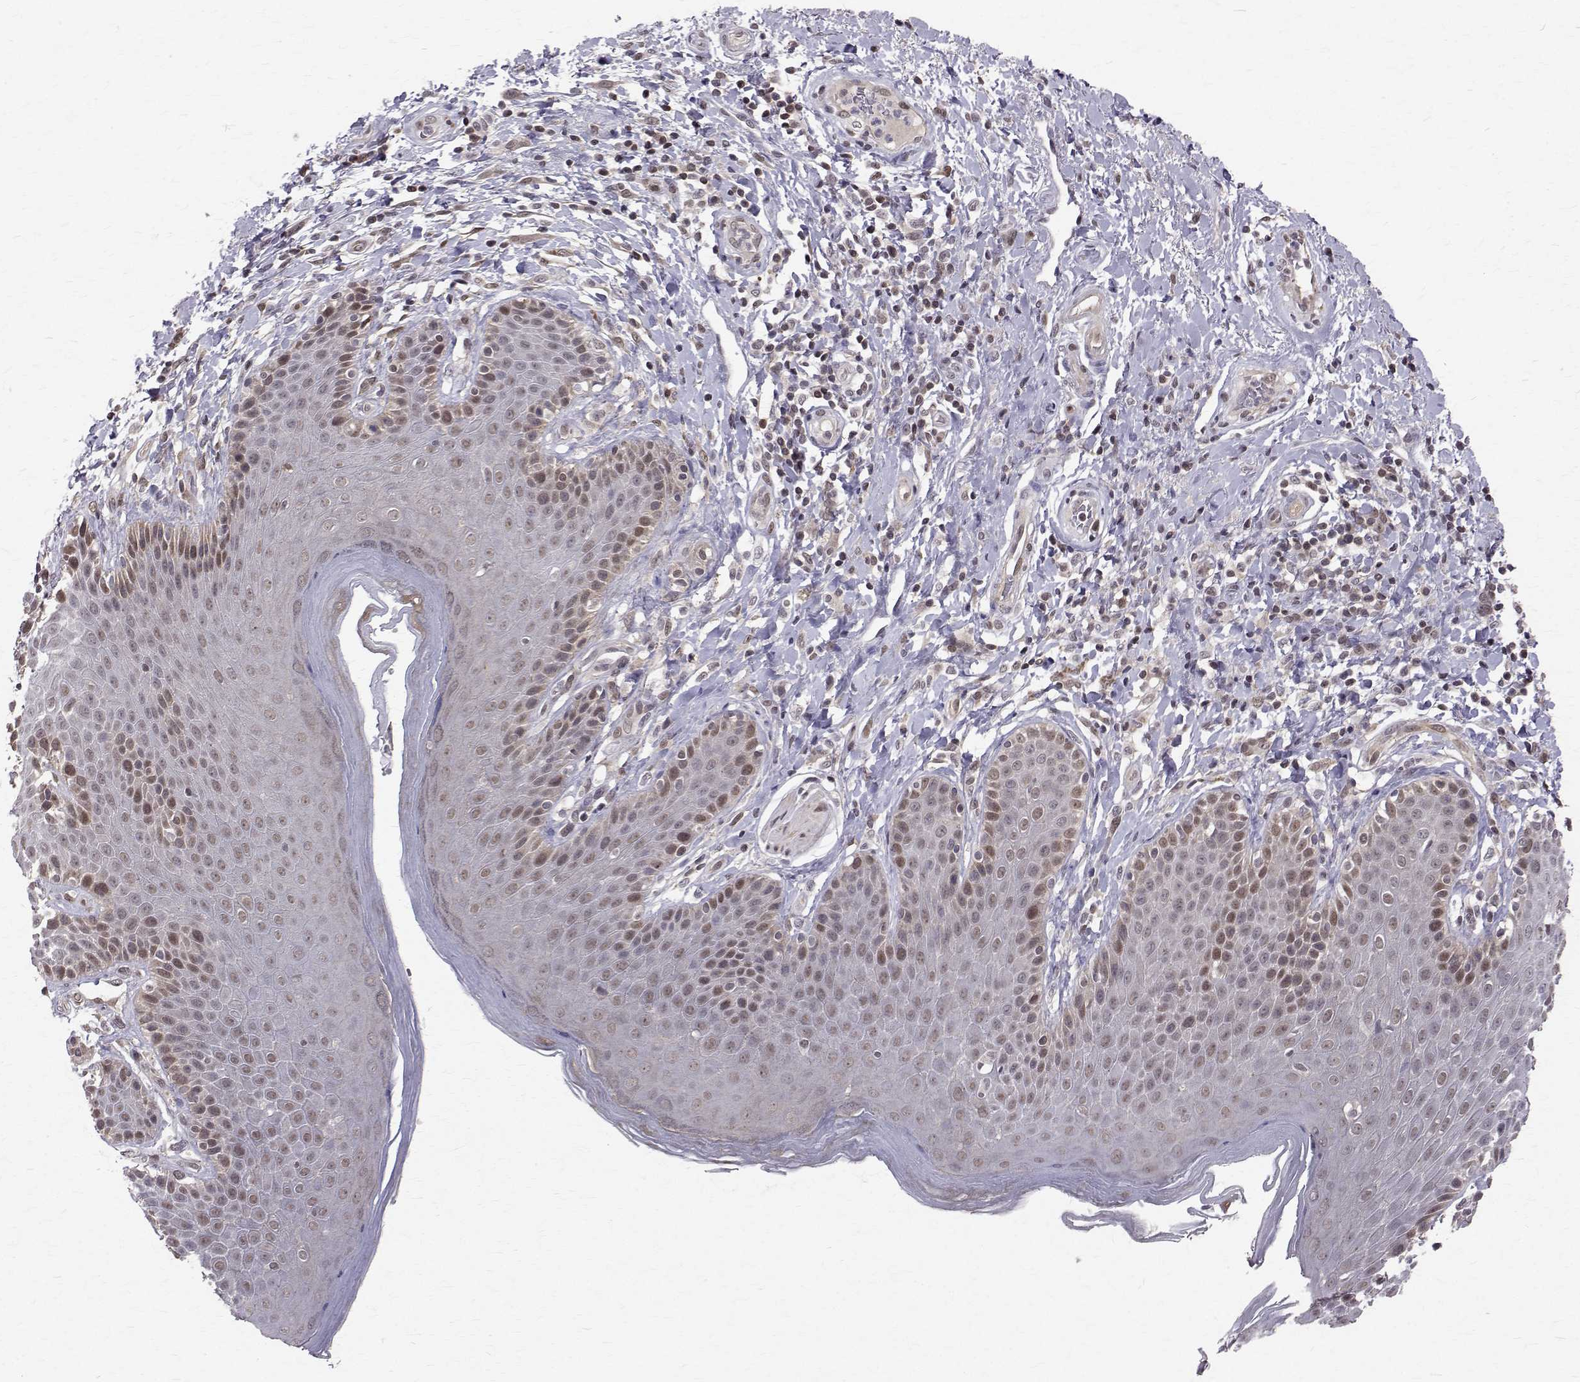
{"staining": {"intensity": "moderate", "quantity": "25%-75%", "location": "nuclear"}, "tissue": "skin", "cell_type": "Epidermal cells", "image_type": "normal", "snomed": [{"axis": "morphology", "description": "Normal tissue, NOS"}, {"axis": "topography", "description": "Anal"}, {"axis": "topography", "description": "Peripheral nerve tissue"}], "caption": "Immunohistochemistry (IHC) (DAB) staining of normal skin shows moderate nuclear protein expression in about 25%-75% of epidermal cells.", "gene": "NIF3L1", "patient": {"sex": "male", "age": 51}}